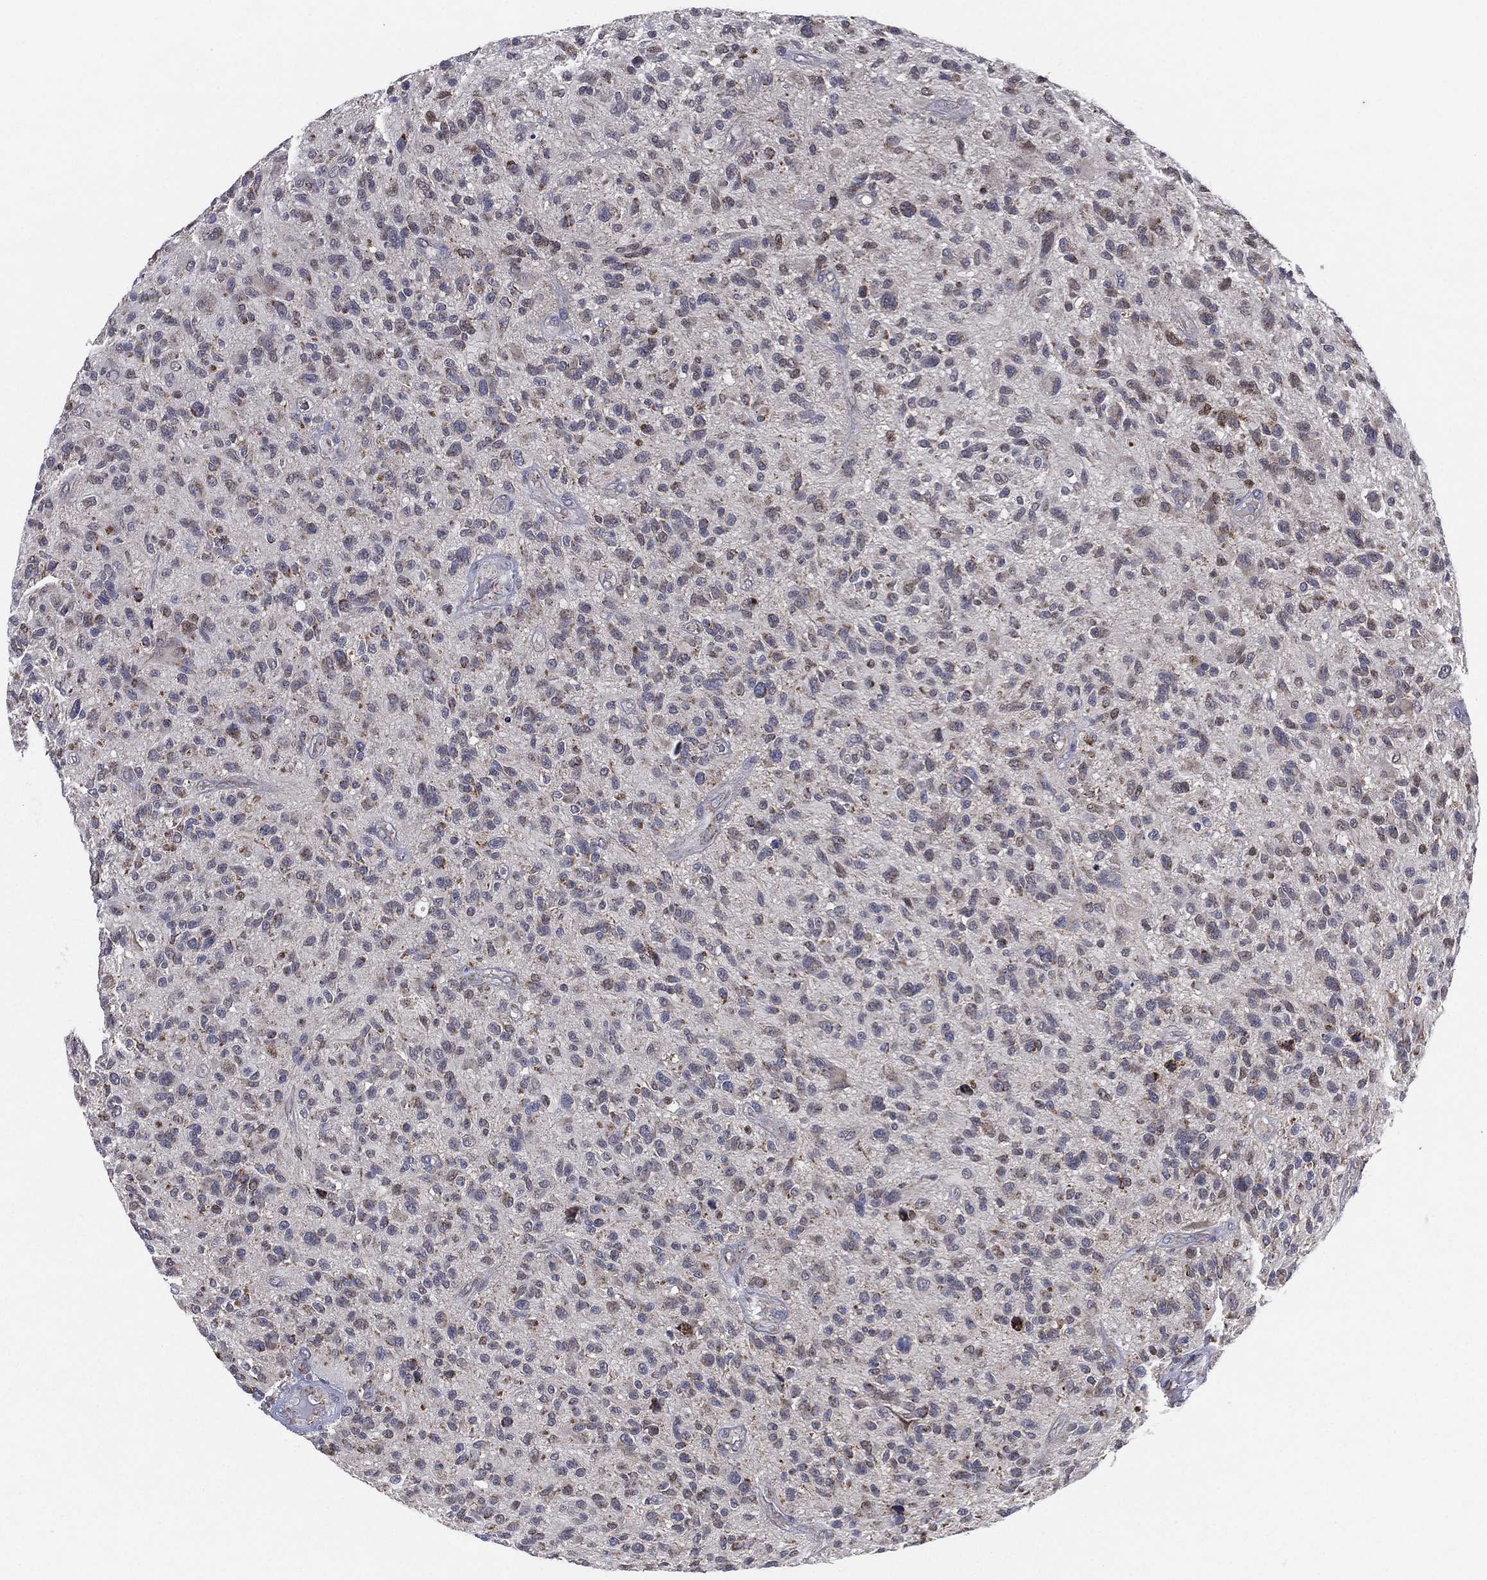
{"staining": {"intensity": "weak", "quantity": "25%-75%", "location": "cytoplasmic/membranous"}, "tissue": "glioma", "cell_type": "Tumor cells", "image_type": "cancer", "snomed": [{"axis": "morphology", "description": "Glioma, malignant, High grade"}, {"axis": "topography", "description": "Brain"}], "caption": "Protein staining by immunohistochemistry reveals weak cytoplasmic/membranous positivity in about 25%-75% of tumor cells in glioma. Using DAB (brown) and hematoxylin (blue) stains, captured at high magnification using brightfield microscopy.", "gene": "PSMG4", "patient": {"sex": "male", "age": 47}}